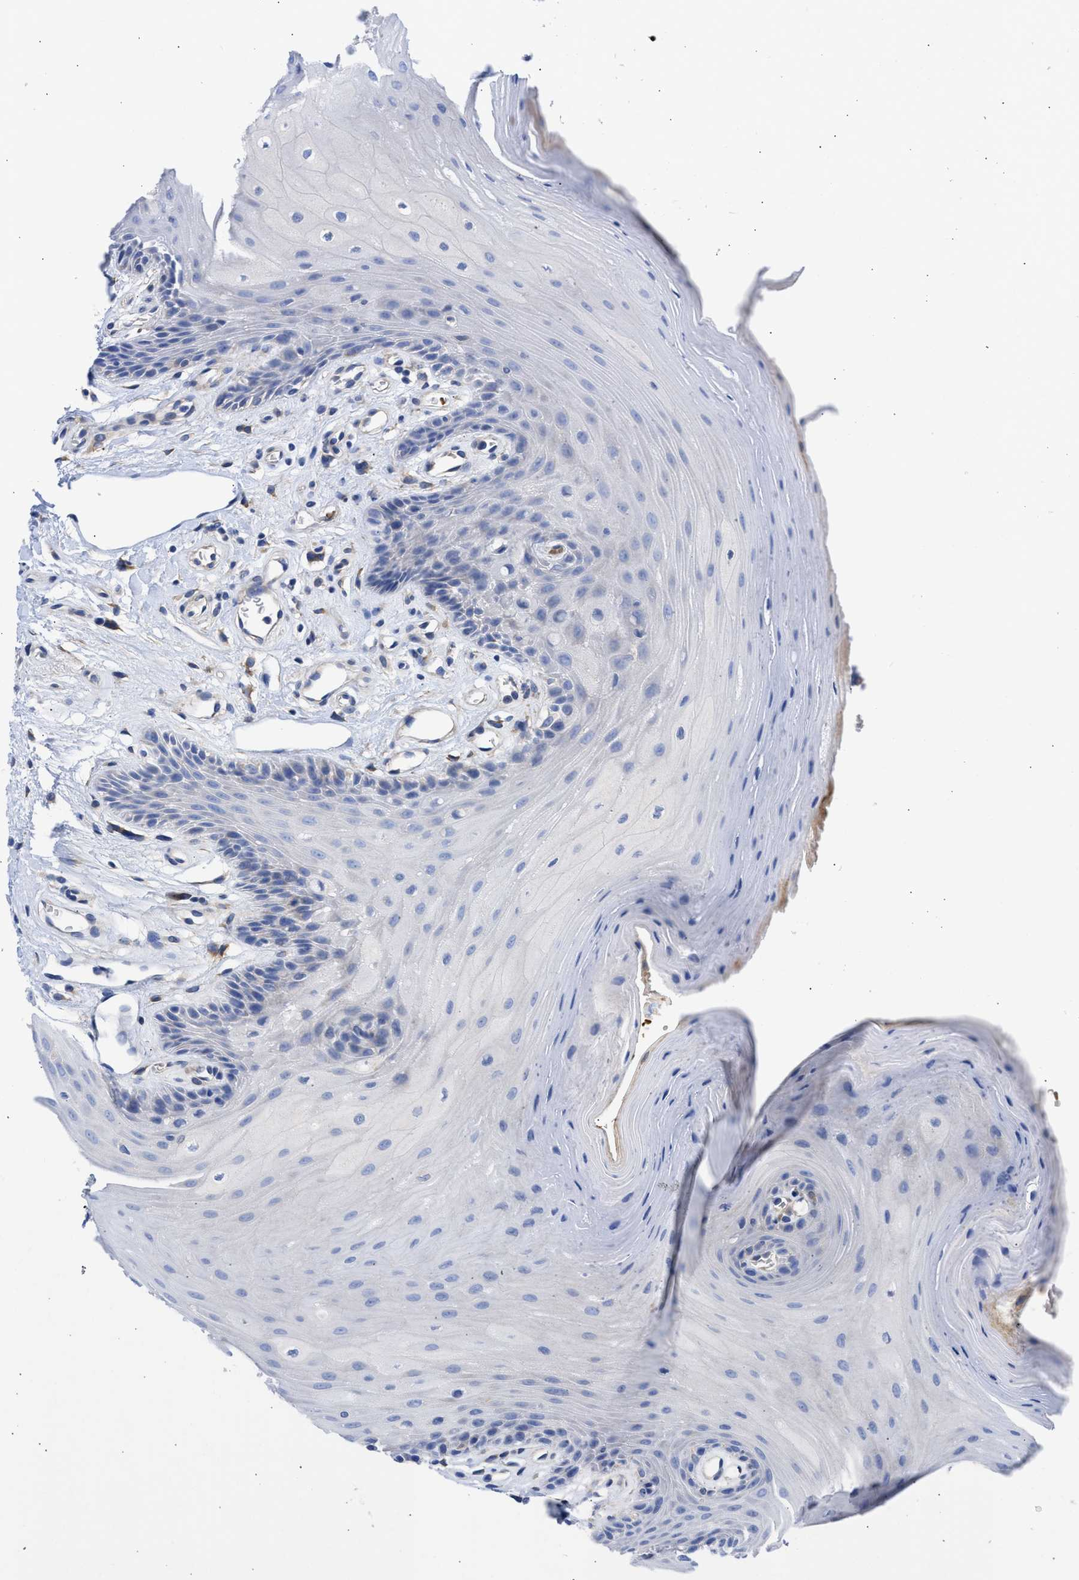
{"staining": {"intensity": "negative", "quantity": "none", "location": "none"}, "tissue": "oral mucosa", "cell_type": "Squamous epithelial cells", "image_type": "normal", "snomed": [{"axis": "morphology", "description": "Normal tissue, NOS"}, {"axis": "morphology", "description": "Squamous cell carcinoma, NOS"}, {"axis": "topography", "description": "Oral tissue"}, {"axis": "topography", "description": "Head-Neck"}], "caption": "Oral mucosa stained for a protein using IHC reveals no positivity squamous epithelial cells.", "gene": "BTG3", "patient": {"sex": "male", "age": 71}}